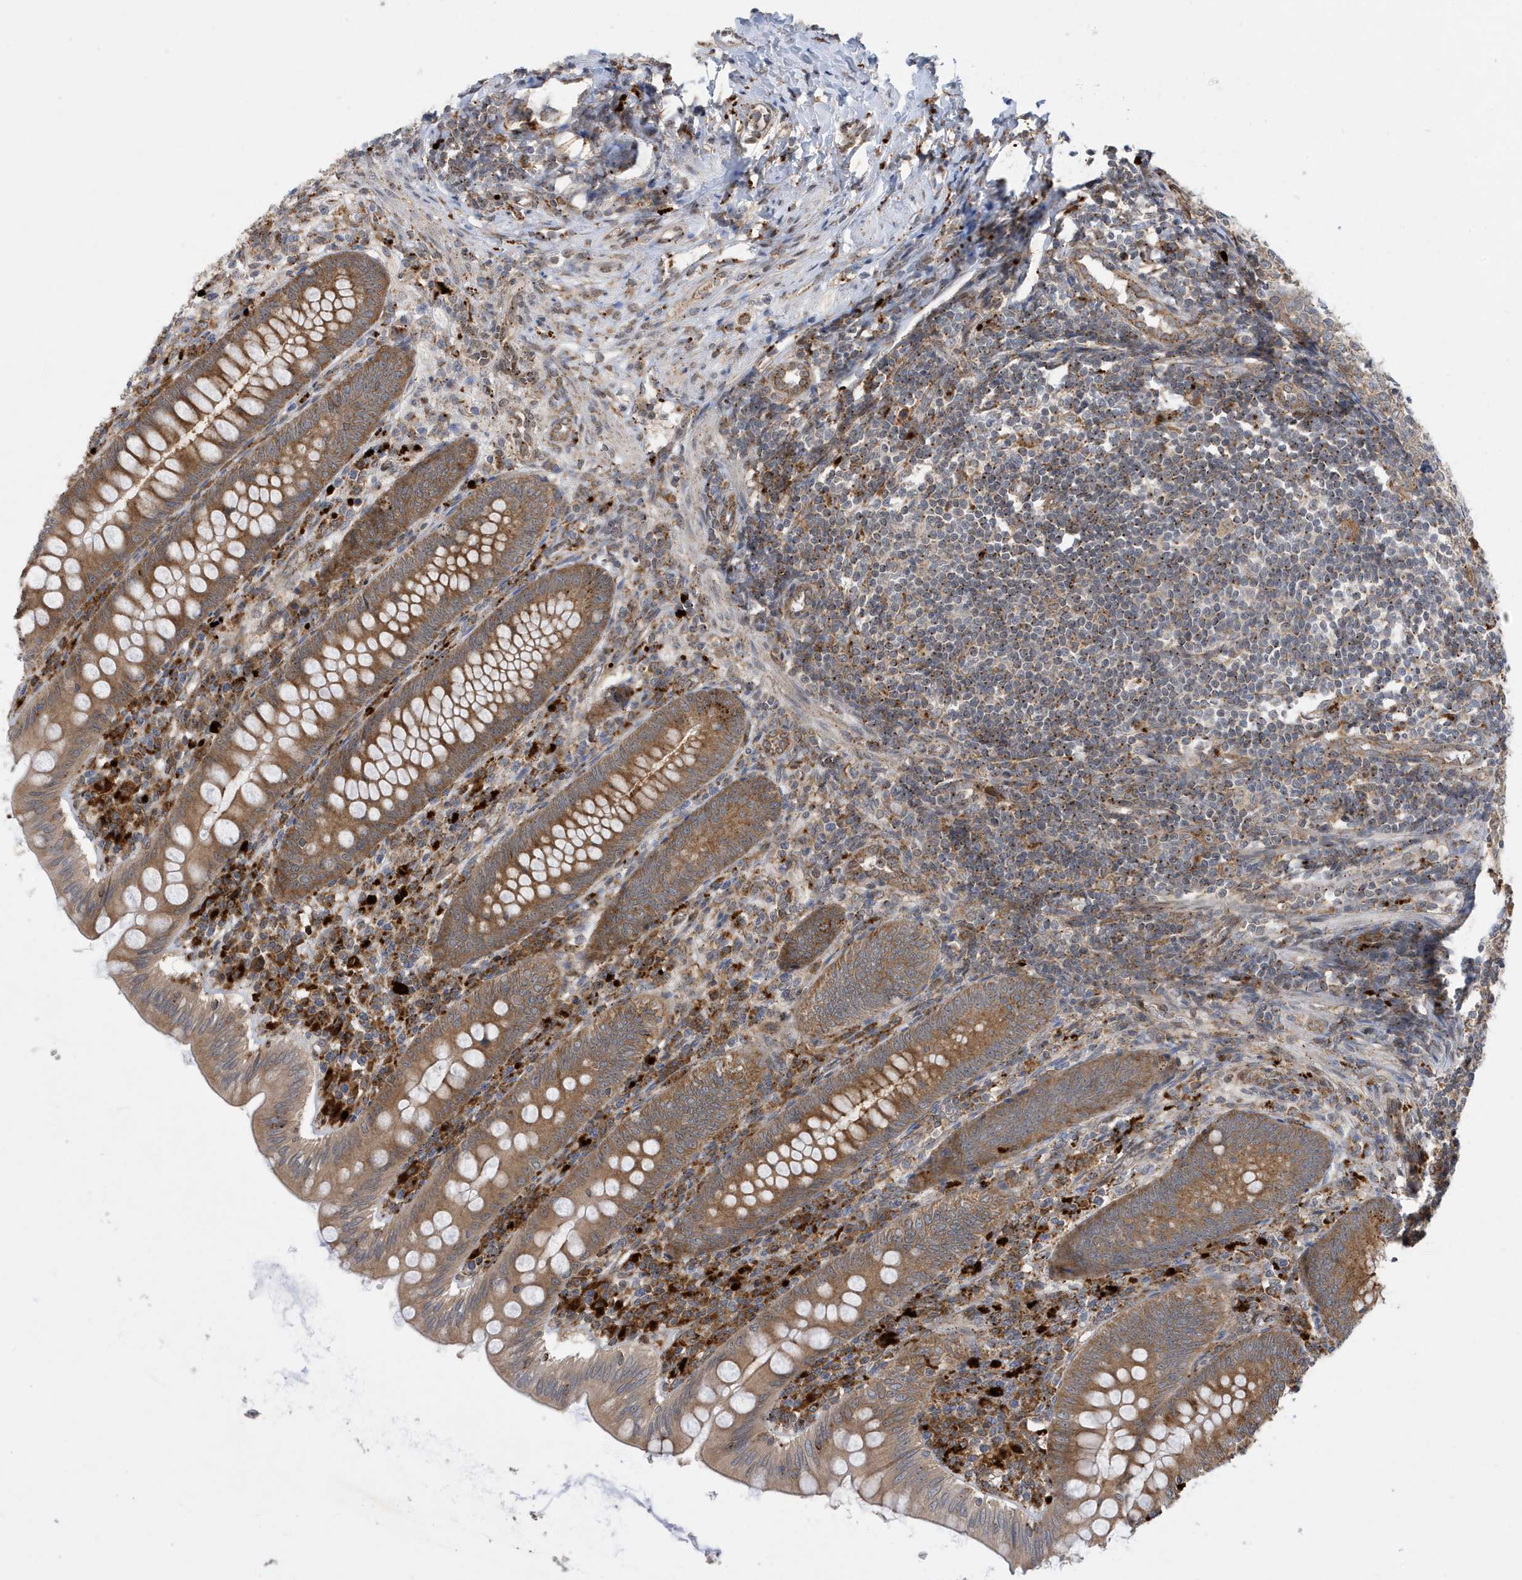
{"staining": {"intensity": "moderate", "quantity": ">75%", "location": "cytoplasmic/membranous"}, "tissue": "appendix", "cell_type": "Glandular cells", "image_type": "normal", "snomed": [{"axis": "morphology", "description": "Normal tissue, NOS"}, {"axis": "topography", "description": "Appendix"}], "caption": "Immunohistochemistry image of normal human appendix stained for a protein (brown), which displays medium levels of moderate cytoplasmic/membranous positivity in approximately >75% of glandular cells.", "gene": "ZNF507", "patient": {"sex": "male", "age": 14}}